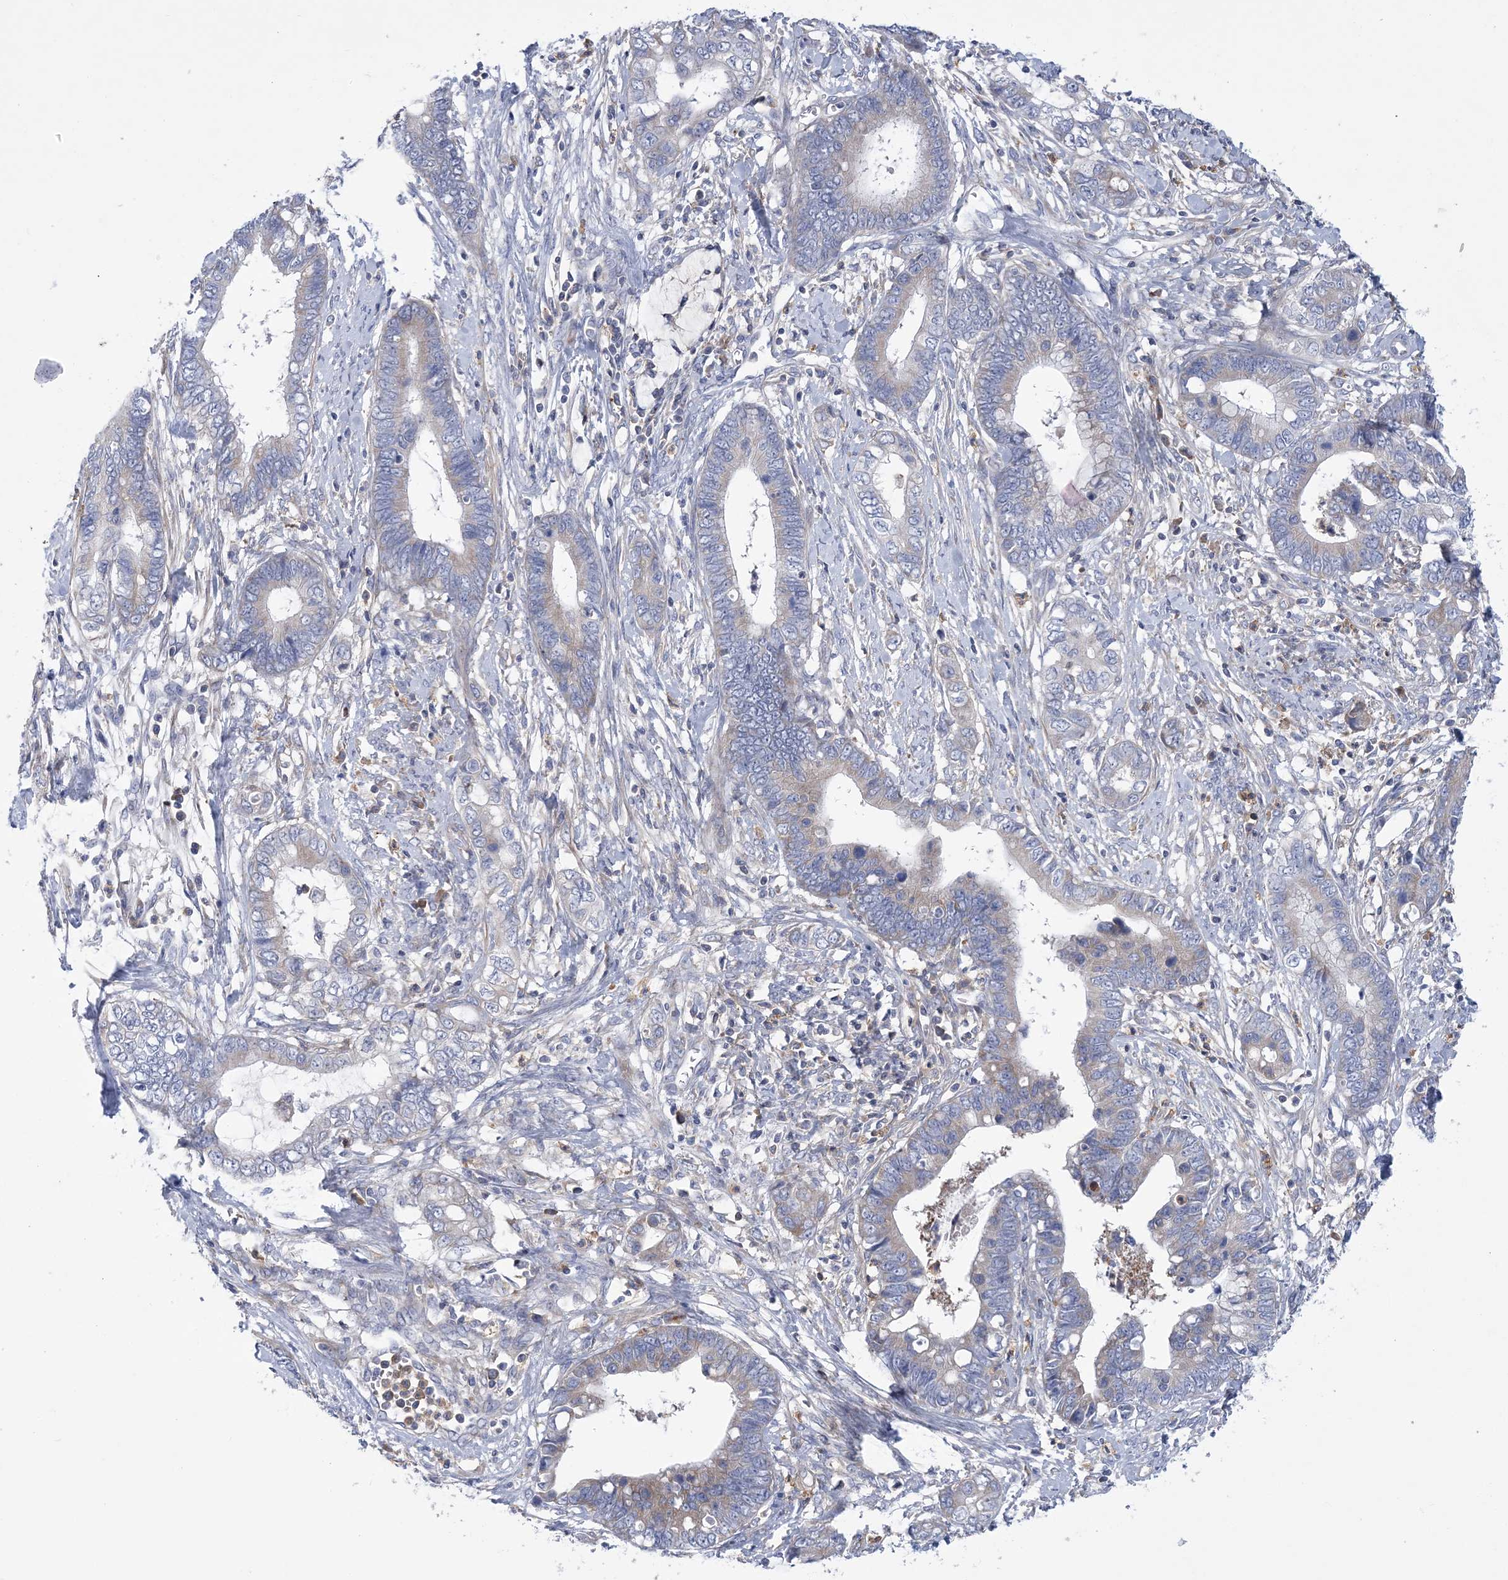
{"staining": {"intensity": "weak", "quantity": "<25%", "location": "cytoplasmic/membranous"}, "tissue": "cervical cancer", "cell_type": "Tumor cells", "image_type": "cancer", "snomed": [{"axis": "morphology", "description": "Adenocarcinoma, NOS"}, {"axis": "topography", "description": "Cervix"}], "caption": "An immunohistochemistry photomicrograph of cervical cancer (adenocarcinoma) is shown. There is no staining in tumor cells of cervical cancer (adenocarcinoma).", "gene": "ARSJ", "patient": {"sex": "female", "age": 44}}